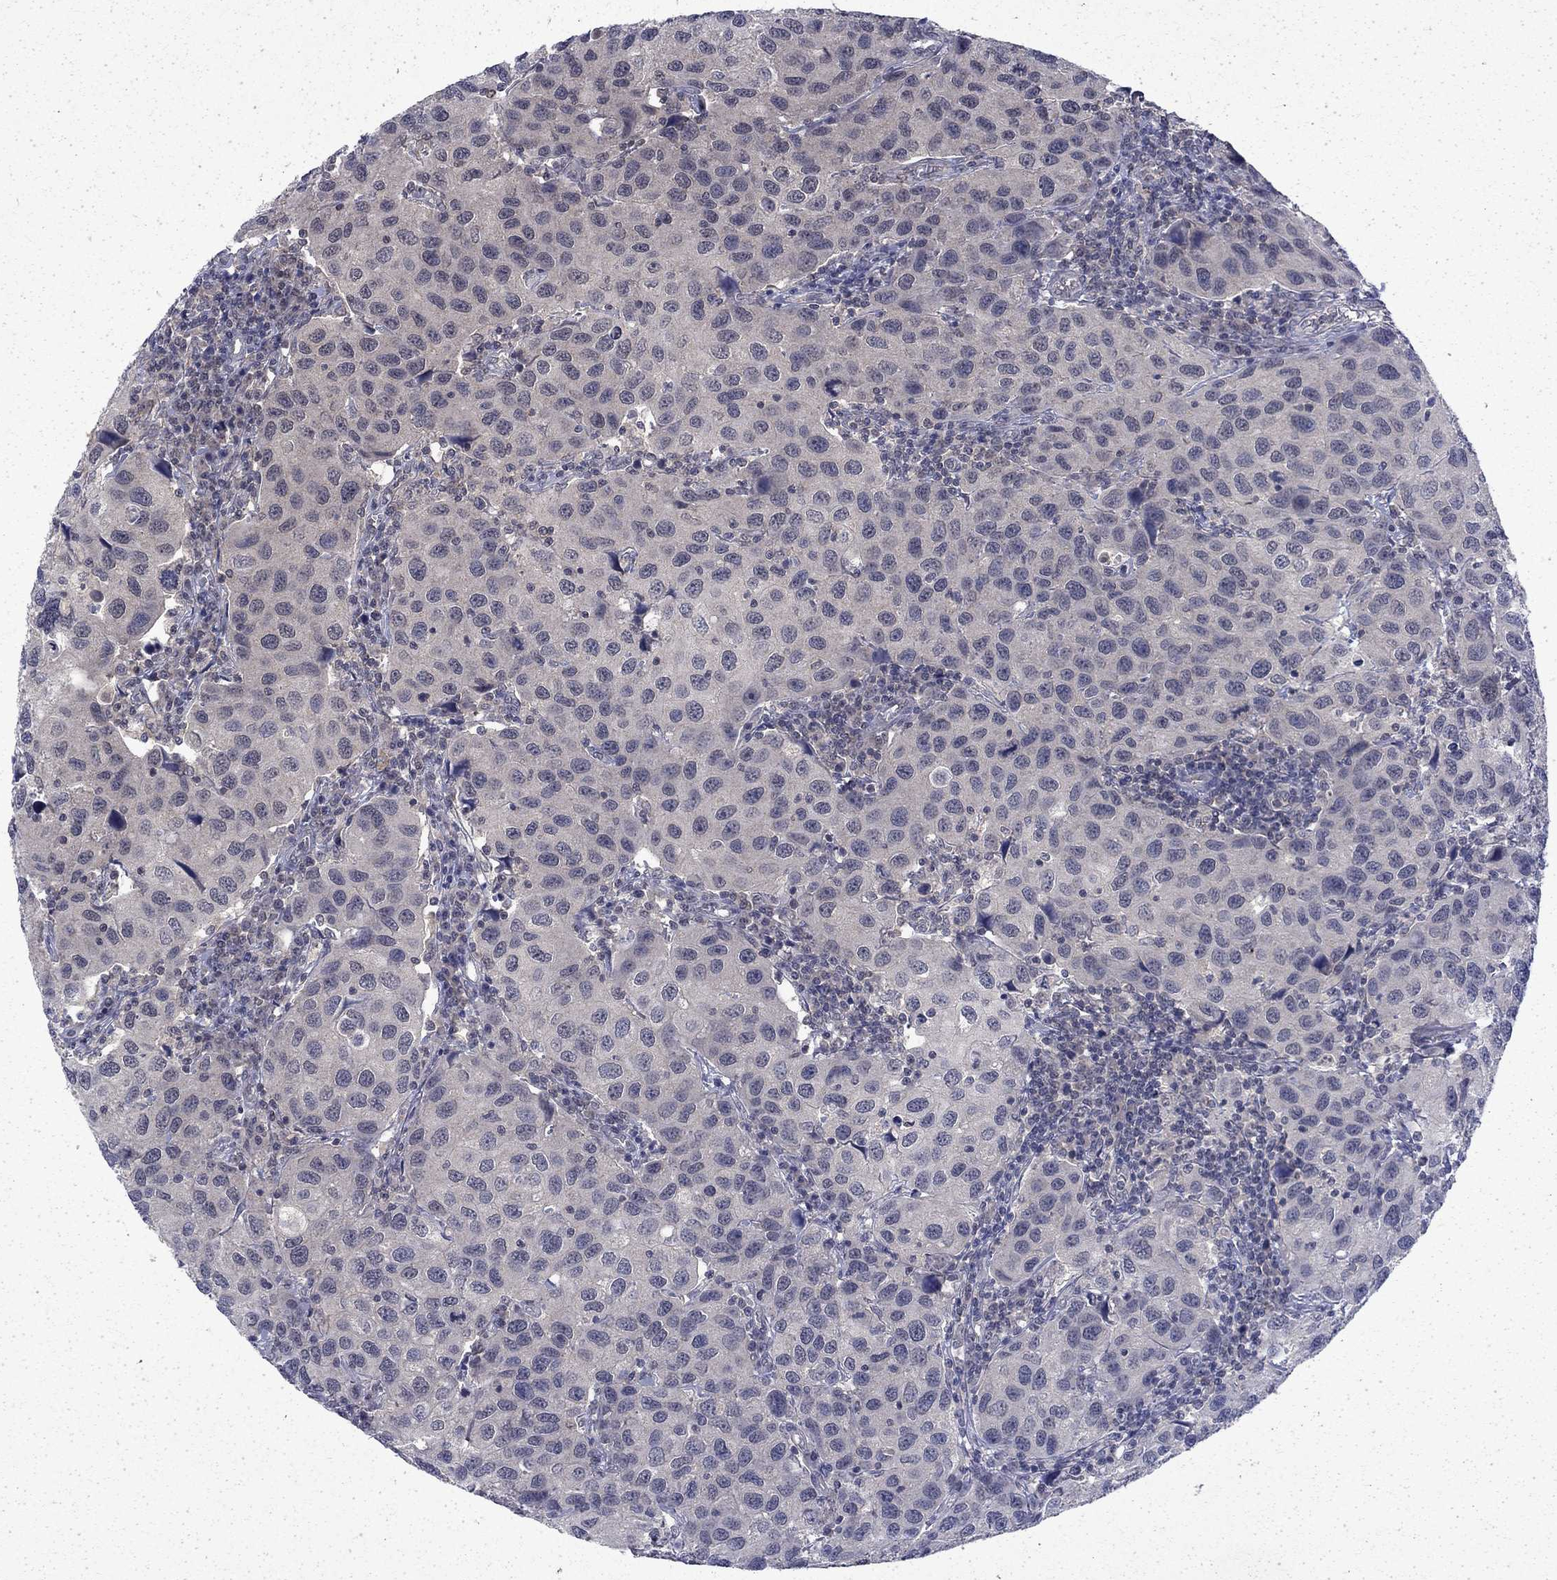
{"staining": {"intensity": "negative", "quantity": "none", "location": "none"}, "tissue": "urothelial cancer", "cell_type": "Tumor cells", "image_type": "cancer", "snomed": [{"axis": "morphology", "description": "Urothelial carcinoma, High grade"}, {"axis": "topography", "description": "Urinary bladder"}], "caption": "IHC photomicrograph of urothelial carcinoma (high-grade) stained for a protein (brown), which displays no expression in tumor cells.", "gene": "CHAT", "patient": {"sex": "male", "age": 79}}